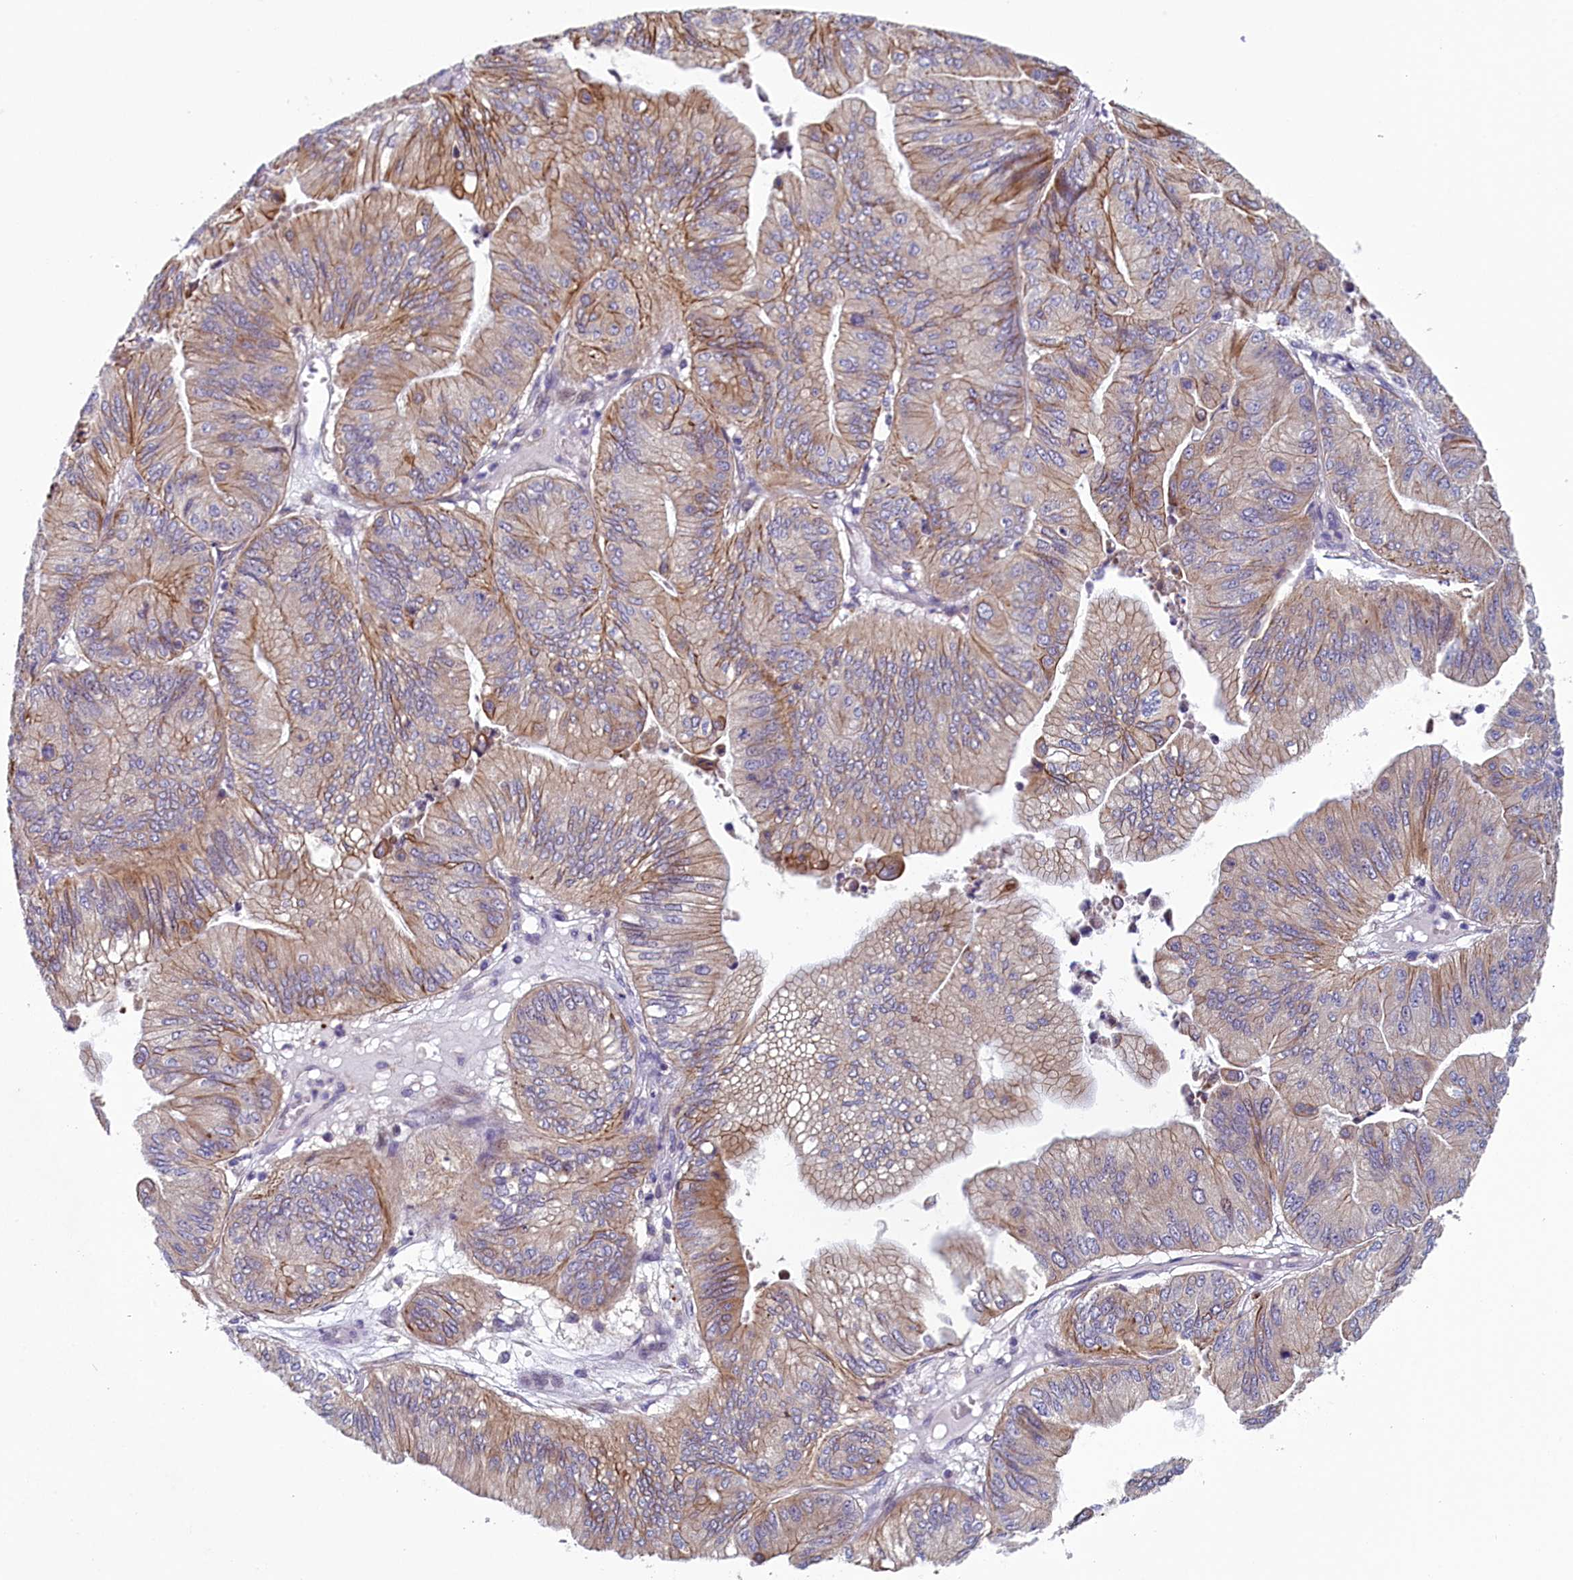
{"staining": {"intensity": "moderate", "quantity": "25%-75%", "location": "cytoplasmic/membranous"}, "tissue": "ovarian cancer", "cell_type": "Tumor cells", "image_type": "cancer", "snomed": [{"axis": "morphology", "description": "Cystadenocarcinoma, mucinous, NOS"}, {"axis": "topography", "description": "Ovary"}], "caption": "Tumor cells display medium levels of moderate cytoplasmic/membranous expression in about 25%-75% of cells in human ovarian mucinous cystadenocarcinoma. (DAB IHC, brown staining for protein, blue staining for nuclei).", "gene": "ANKRD39", "patient": {"sex": "female", "age": 61}}